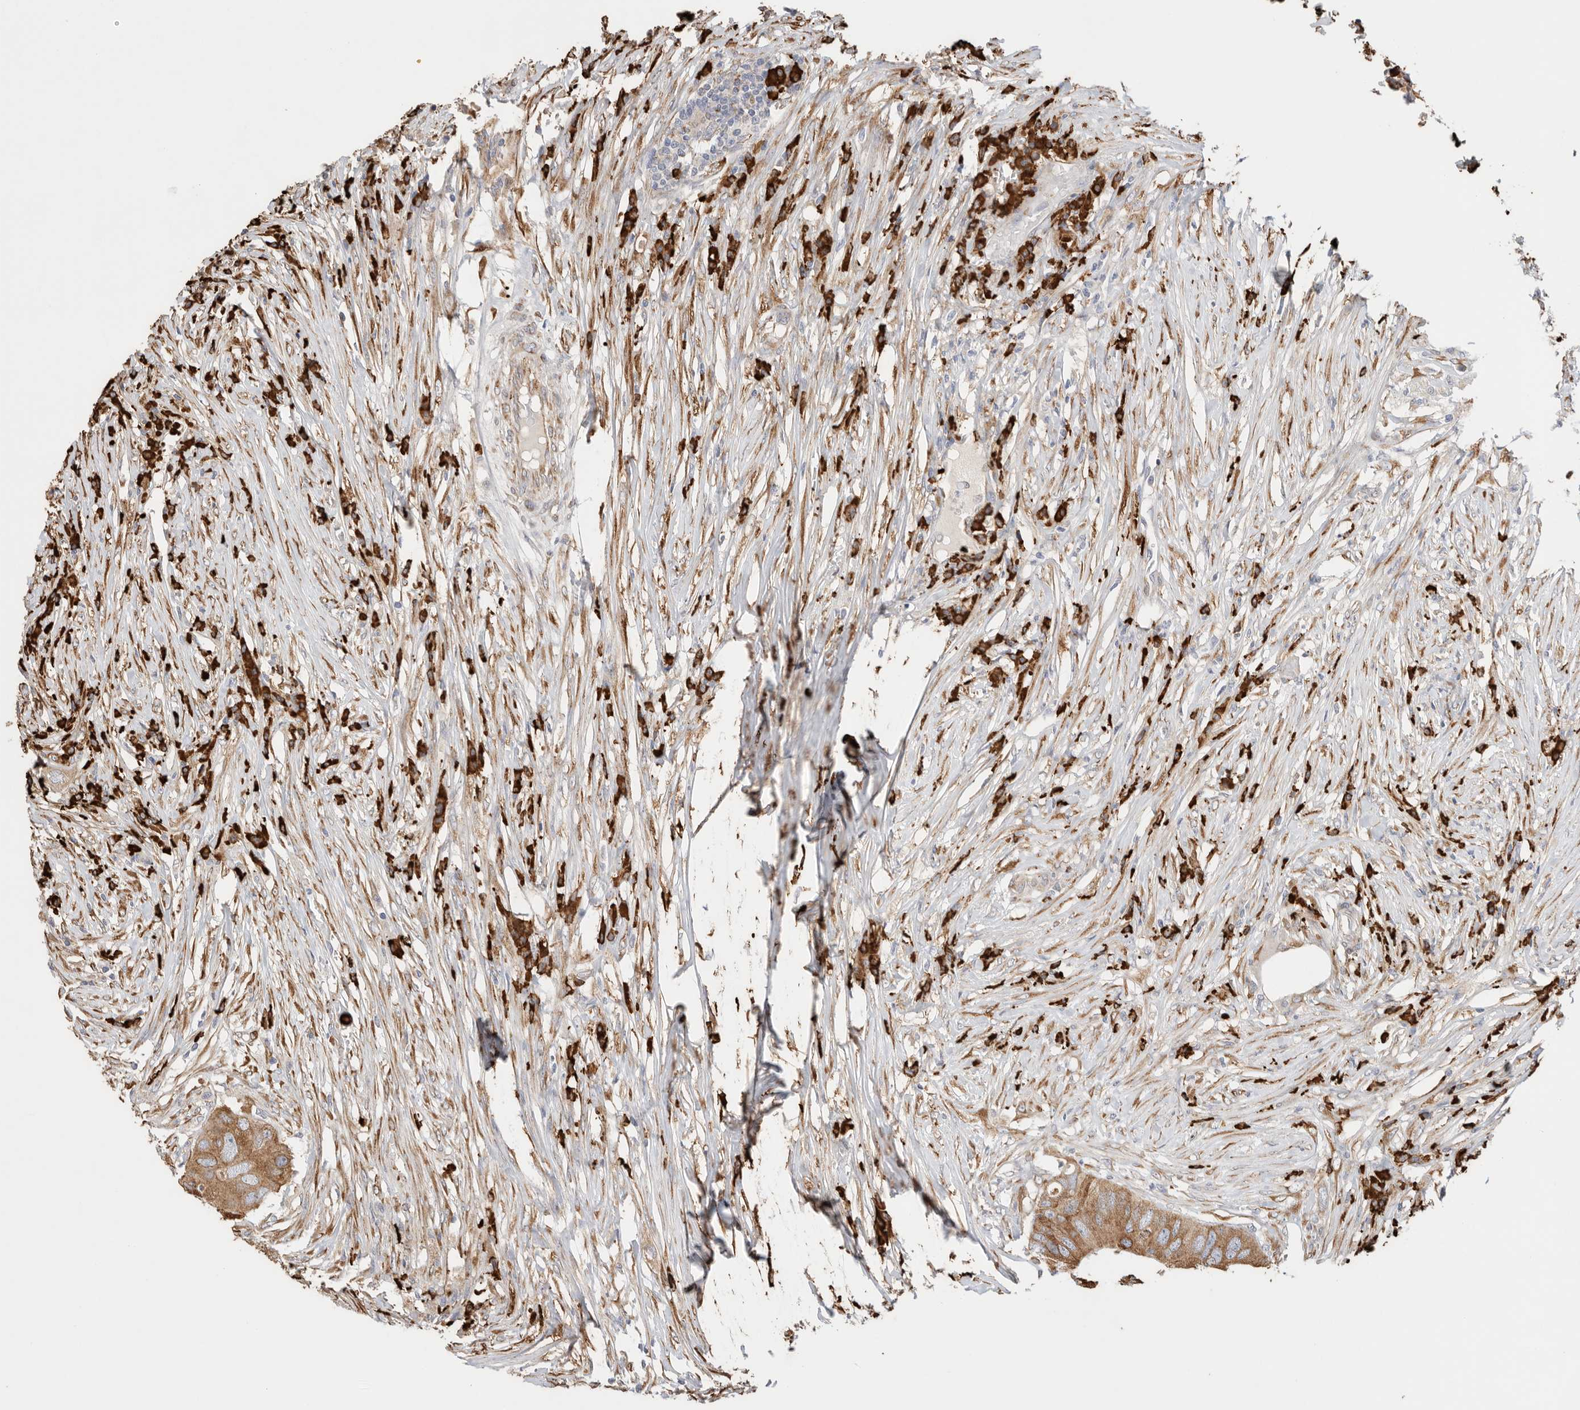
{"staining": {"intensity": "moderate", "quantity": ">75%", "location": "cytoplasmic/membranous"}, "tissue": "colorectal cancer", "cell_type": "Tumor cells", "image_type": "cancer", "snomed": [{"axis": "morphology", "description": "Adenocarcinoma, NOS"}, {"axis": "topography", "description": "Colon"}], "caption": "Protein staining demonstrates moderate cytoplasmic/membranous staining in approximately >75% of tumor cells in colorectal cancer. The staining was performed using DAB (3,3'-diaminobenzidine) to visualize the protein expression in brown, while the nuclei were stained in blue with hematoxylin (Magnification: 20x).", "gene": "BLOC1S5", "patient": {"sex": "male", "age": 71}}